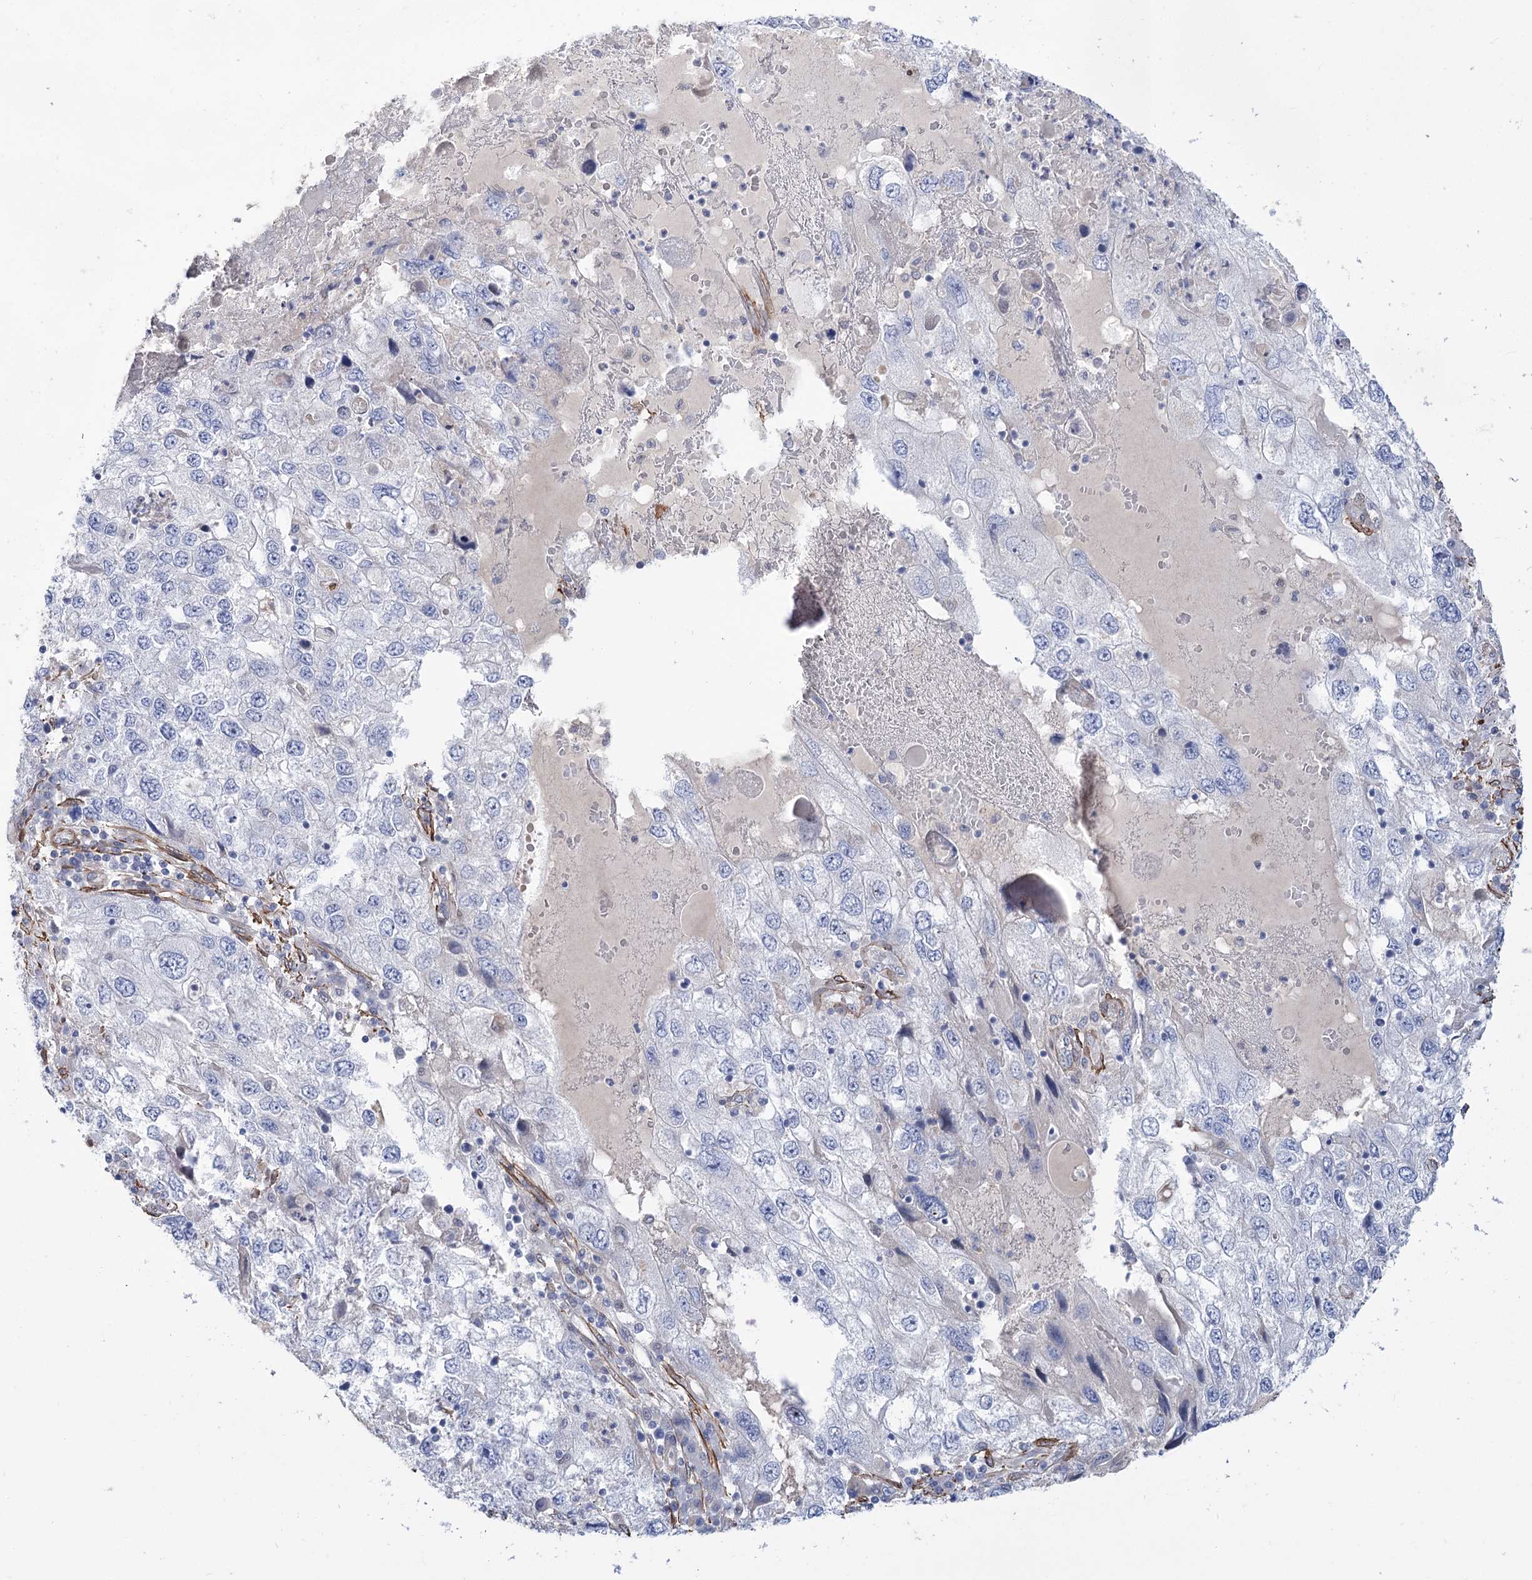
{"staining": {"intensity": "negative", "quantity": "none", "location": "none"}, "tissue": "endometrial cancer", "cell_type": "Tumor cells", "image_type": "cancer", "snomed": [{"axis": "morphology", "description": "Adenocarcinoma, NOS"}, {"axis": "topography", "description": "Endometrium"}], "caption": "Human adenocarcinoma (endometrial) stained for a protein using immunohistochemistry reveals no staining in tumor cells.", "gene": "WASHC3", "patient": {"sex": "female", "age": 49}}